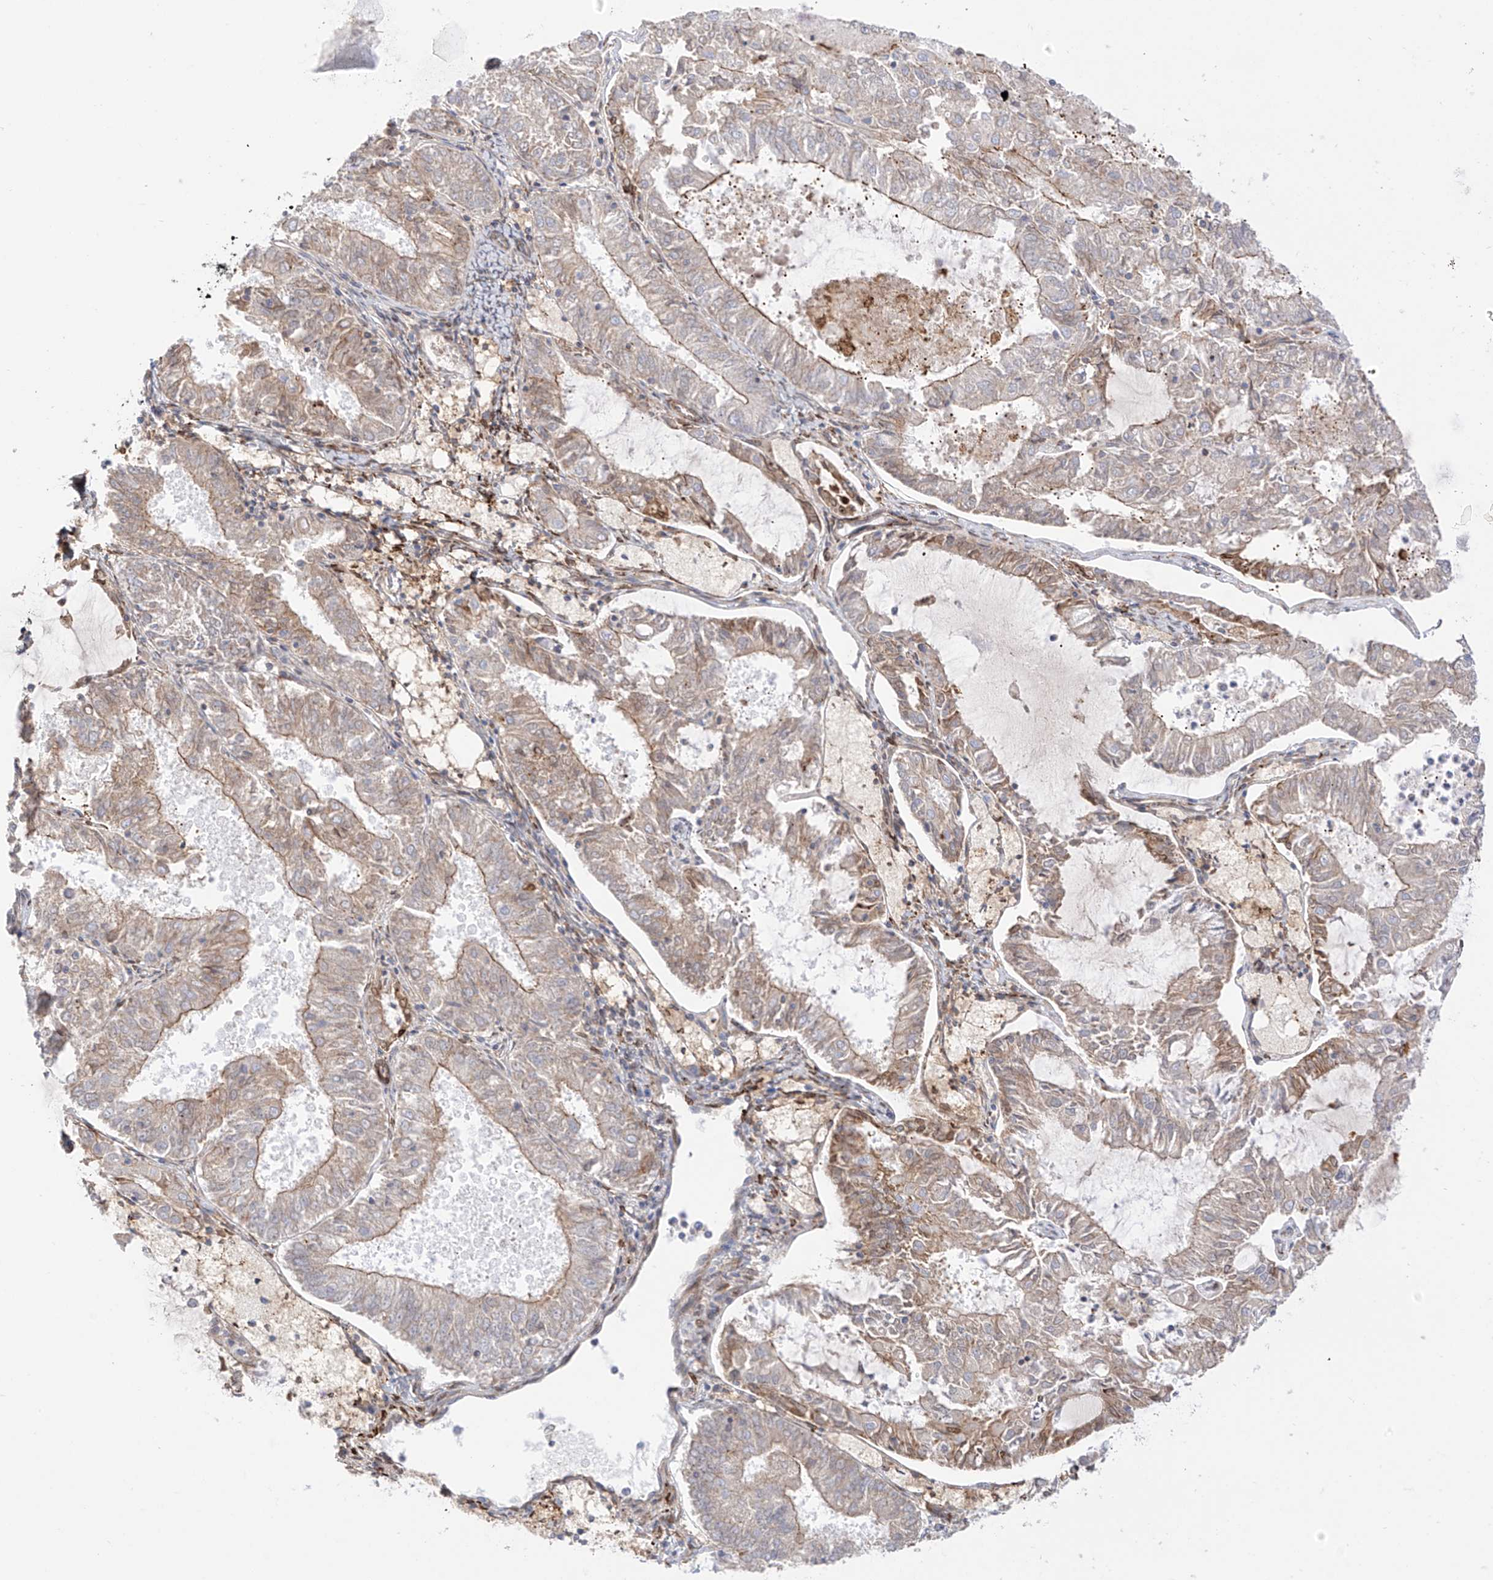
{"staining": {"intensity": "moderate", "quantity": "25%-75%", "location": "cytoplasmic/membranous"}, "tissue": "endometrial cancer", "cell_type": "Tumor cells", "image_type": "cancer", "snomed": [{"axis": "morphology", "description": "Adenocarcinoma, NOS"}, {"axis": "topography", "description": "Endometrium"}], "caption": "The histopathology image displays a brown stain indicating the presence of a protein in the cytoplasmic/membranous of tumor cells in endometrial cancer (adenocarcinoma).", "gene": "PCYOX1", "patient": {"sex": "female", "age": 57}}